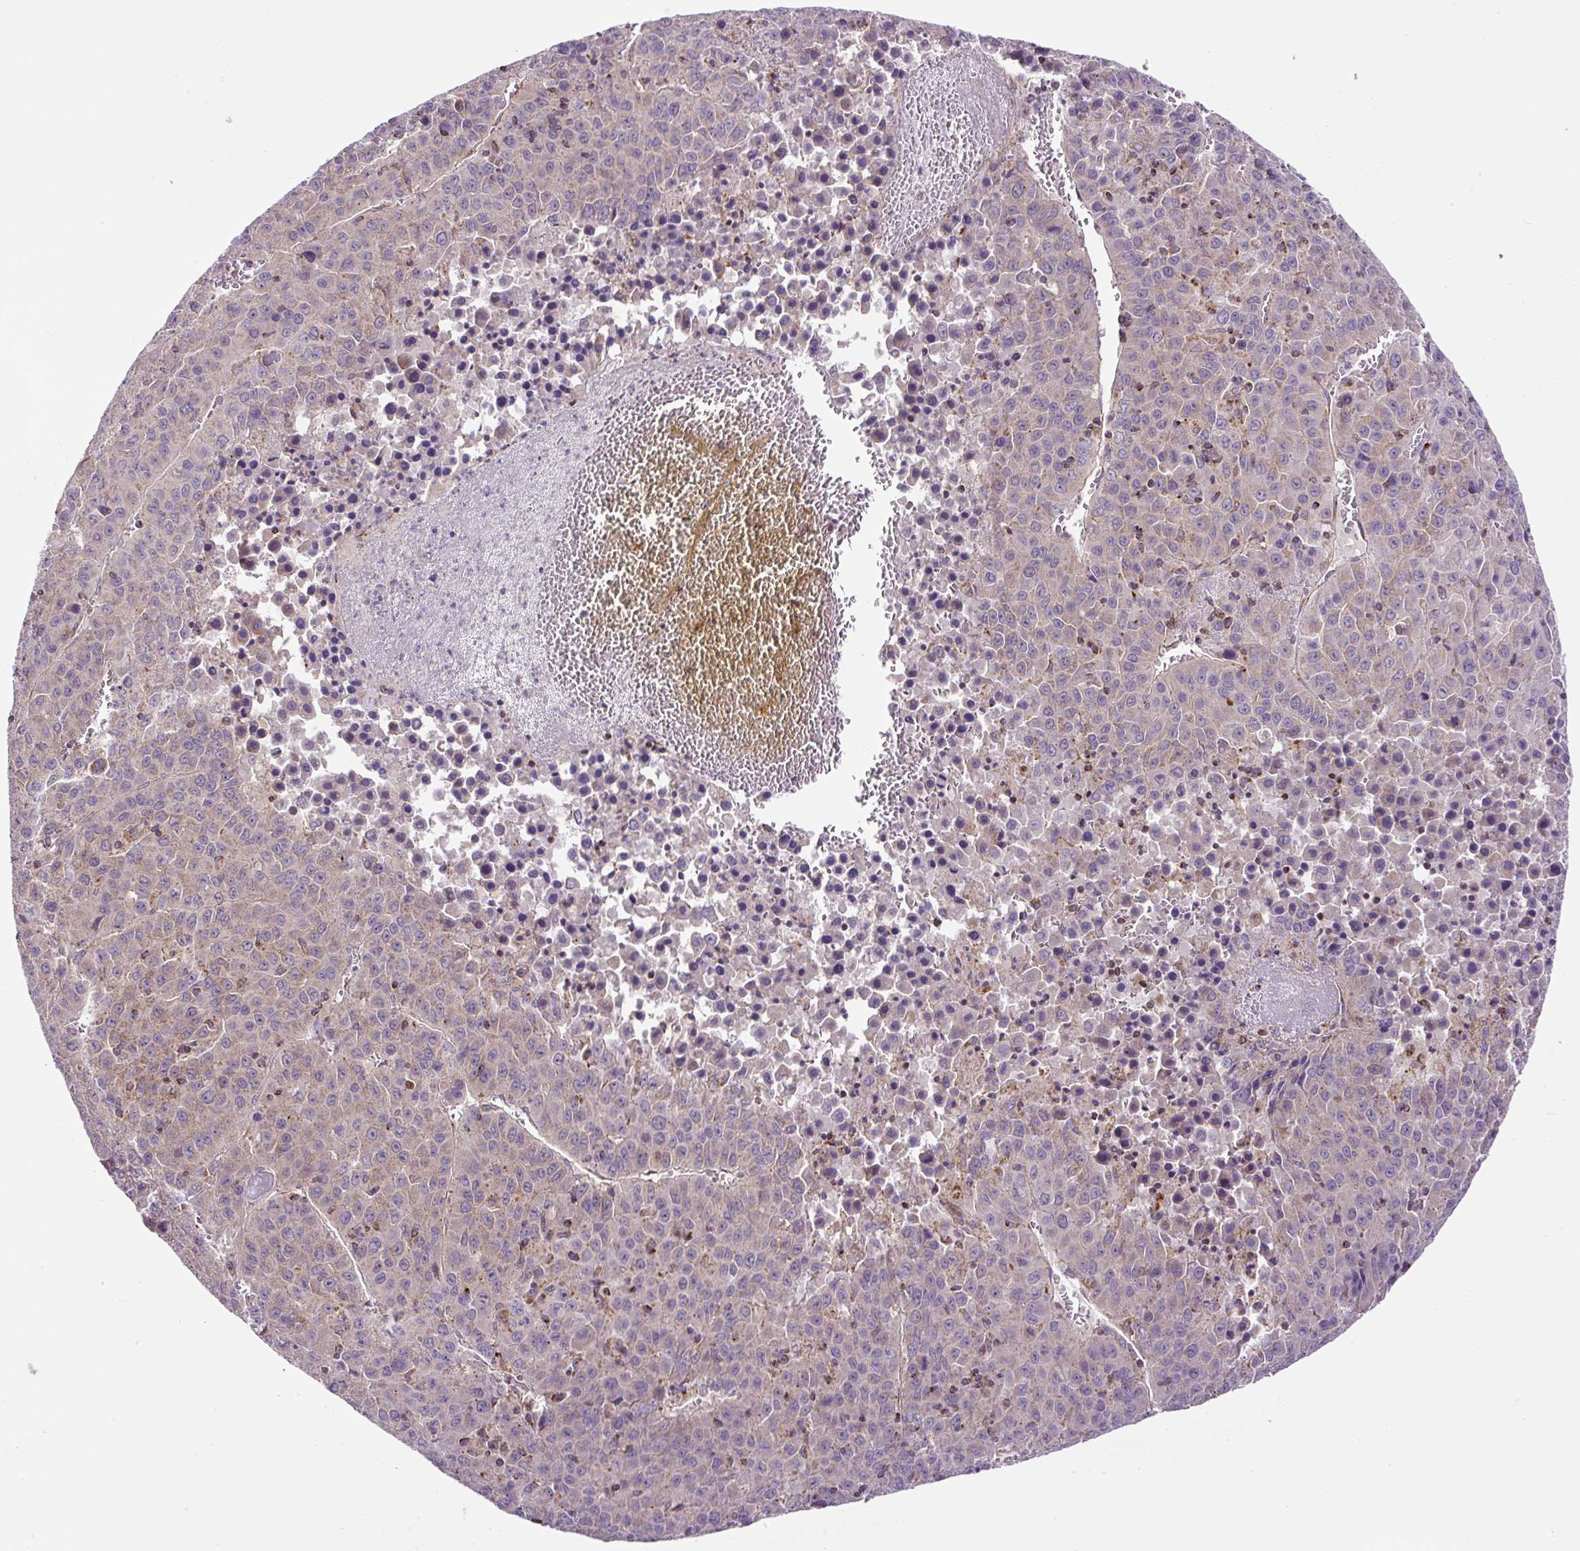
{"staining": {"intensity": "negative", "quantity": "none", "location": "none"}, "tissue": "liver cancer", "cell_type": "Tumor cells", "image_type": "cancer", "snomed": [{"axis": "morphology", "description": "Carcinoma, Hepatocellular, NOS"}, {"axis": "topography", "description": "Liver"}], "caption": "DAB (3,3'-diaminobenzidine) immunohistochemical staining of liver hepatocellular carcinoma exhibits no significant expression in tumor cells. Nuclei are stained in blue.", "gene": "ZNF547", "patient": {"sex": "female", "age": 53}}